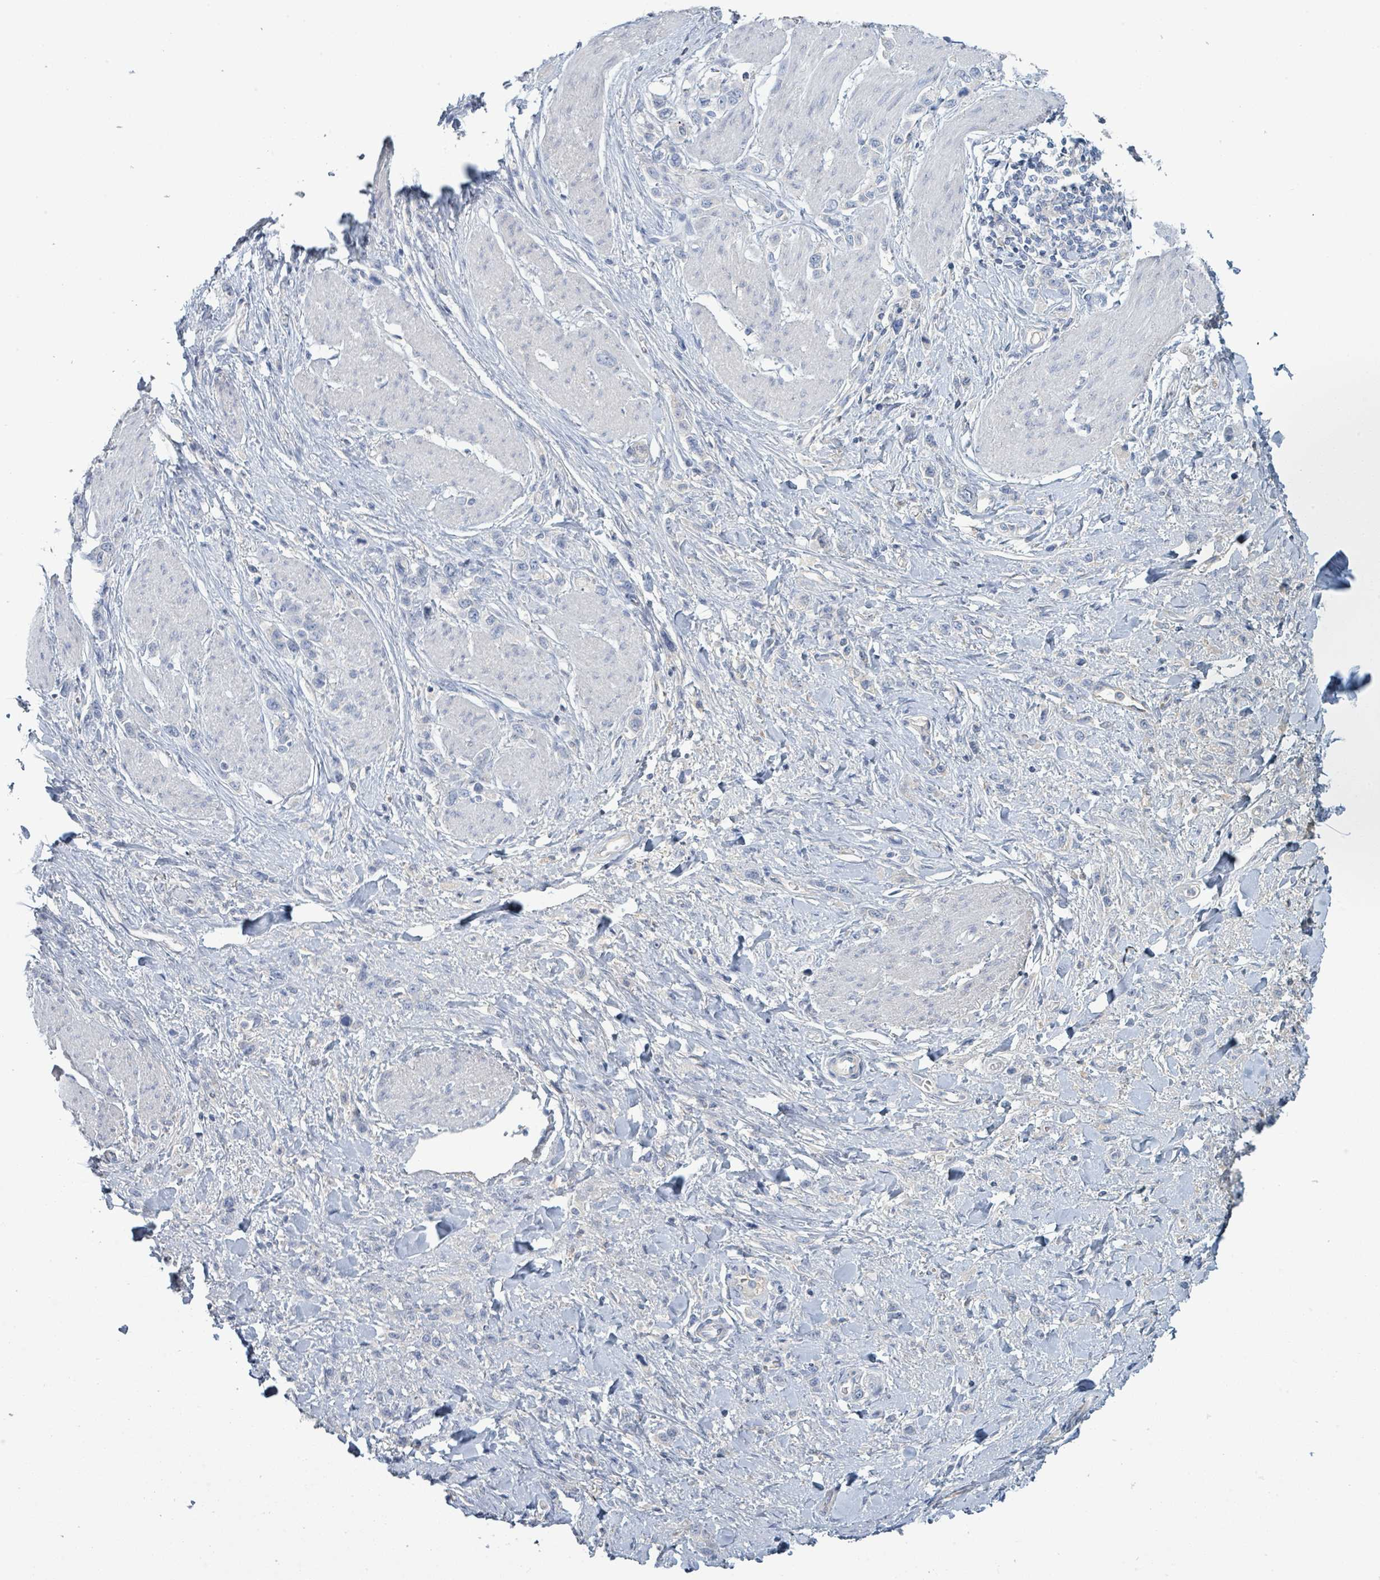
{"staining": {"intensity": "negative", "quantity": "none", "location": "none"}, "tissue": "stomach cancer", "cell_type": "Tumor cells", "image_type": "cancer", "snomed": [{"axis": "morphology", "description": "Adenocarcinoma, NOS"}, {"axis": "topography", "description": "Stomach"}], "caption": "Photomicrograph shows no protein positivity in tumor cells of adenocarcinoma (stomach) tissue.", "gene": "PGA3", "patient": {"sex": "female", "age": 65}}